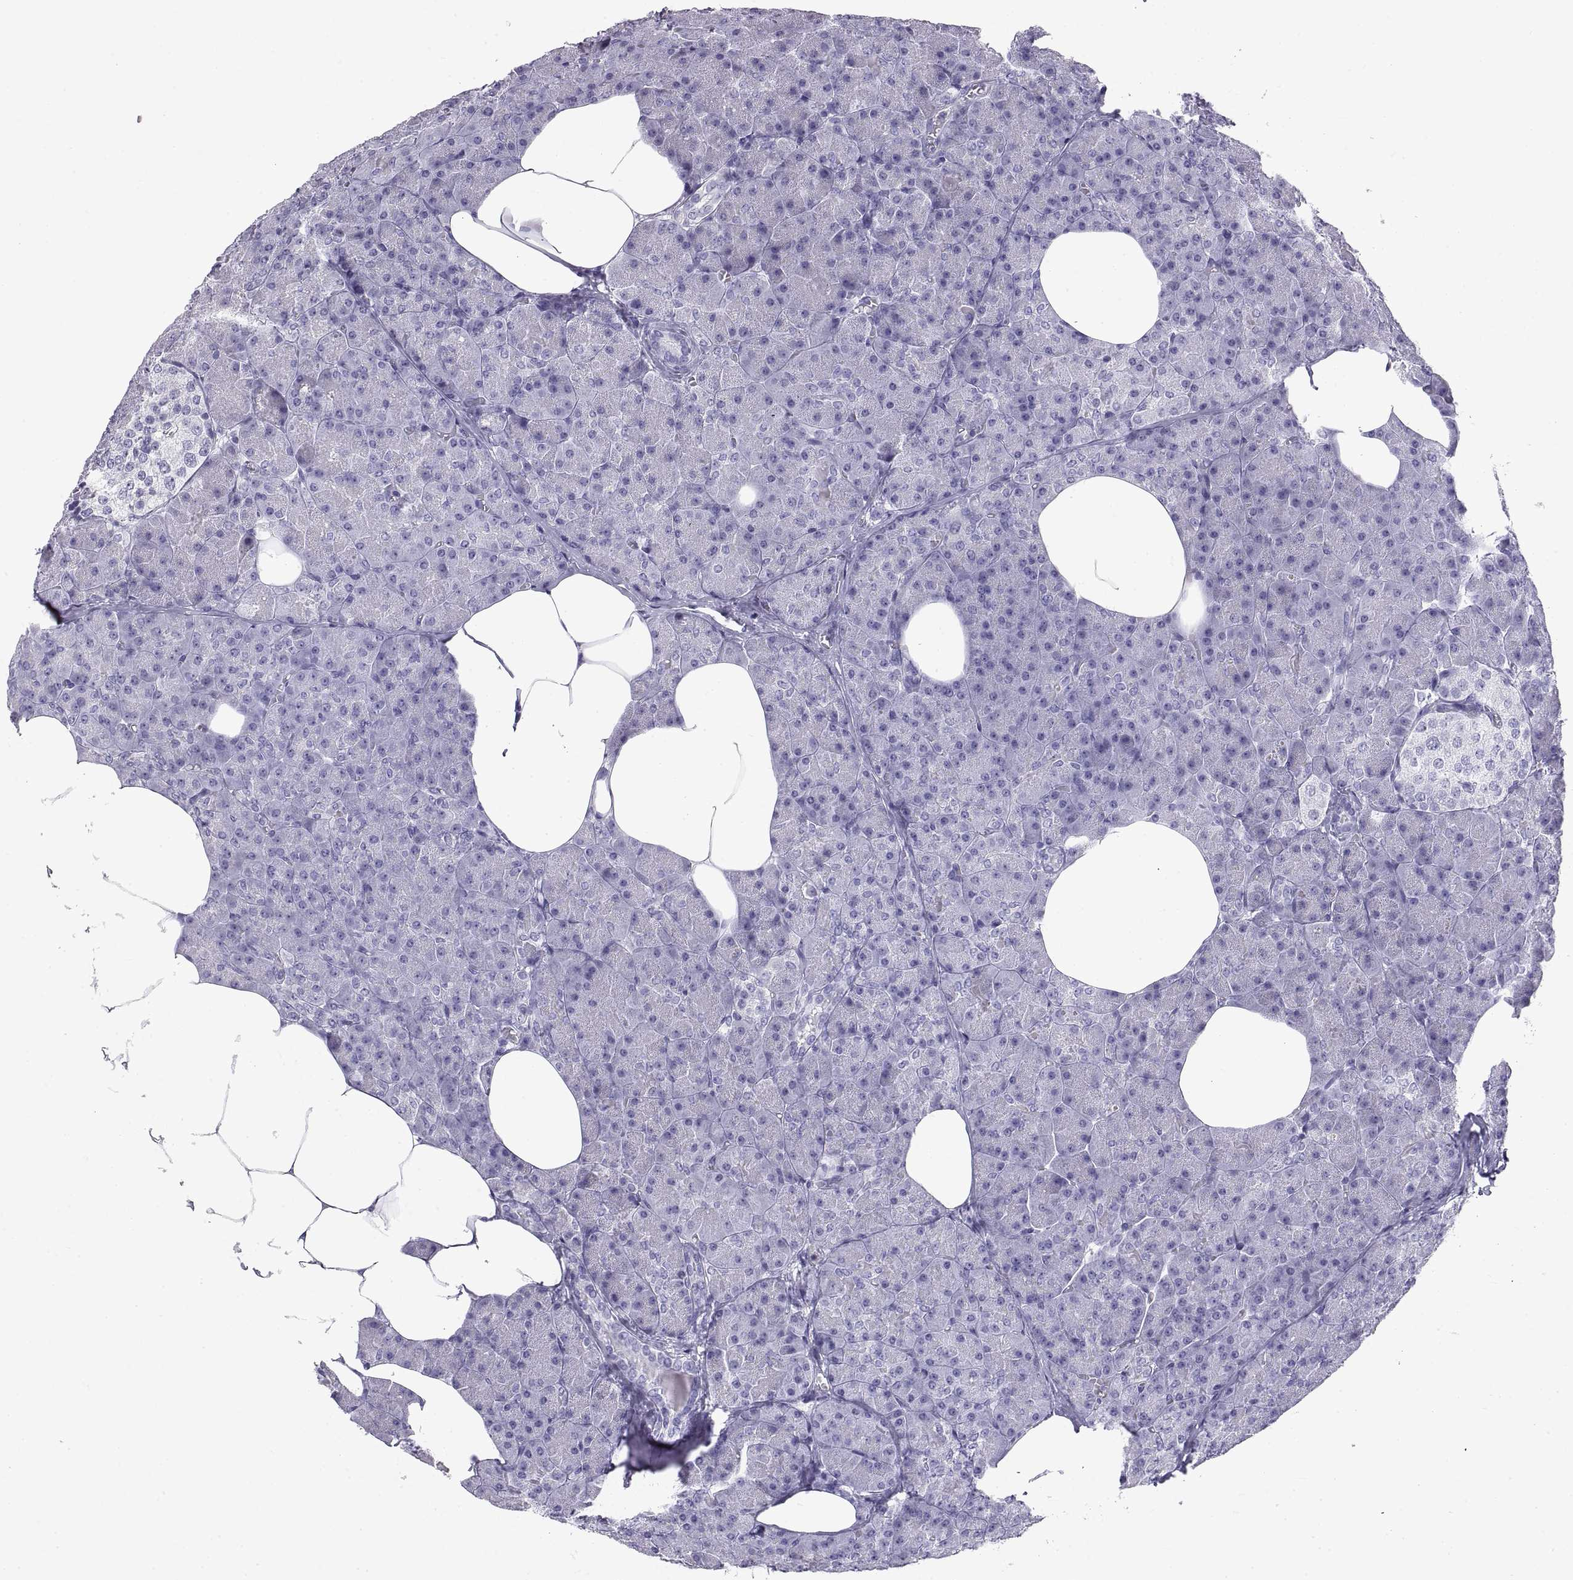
{"staining": {"intensity": "negative", "quantity": "none", "location": "none"}, "tissue": "pancreas", "cell_type": "Exocrine glandular cells", "image_type": "normal", "snomed": [{"axis": "morphology", "description": "Normal tissue, NOS"}, {"axis": "topography", "description": "Pancreas"}], "caption": "Histopathology image shows no significant protein expression in exocrine glandular cells of unremarkable pancreas.", "gene": "RLBP1", "patient": {"sex": "female", "age": 45}}